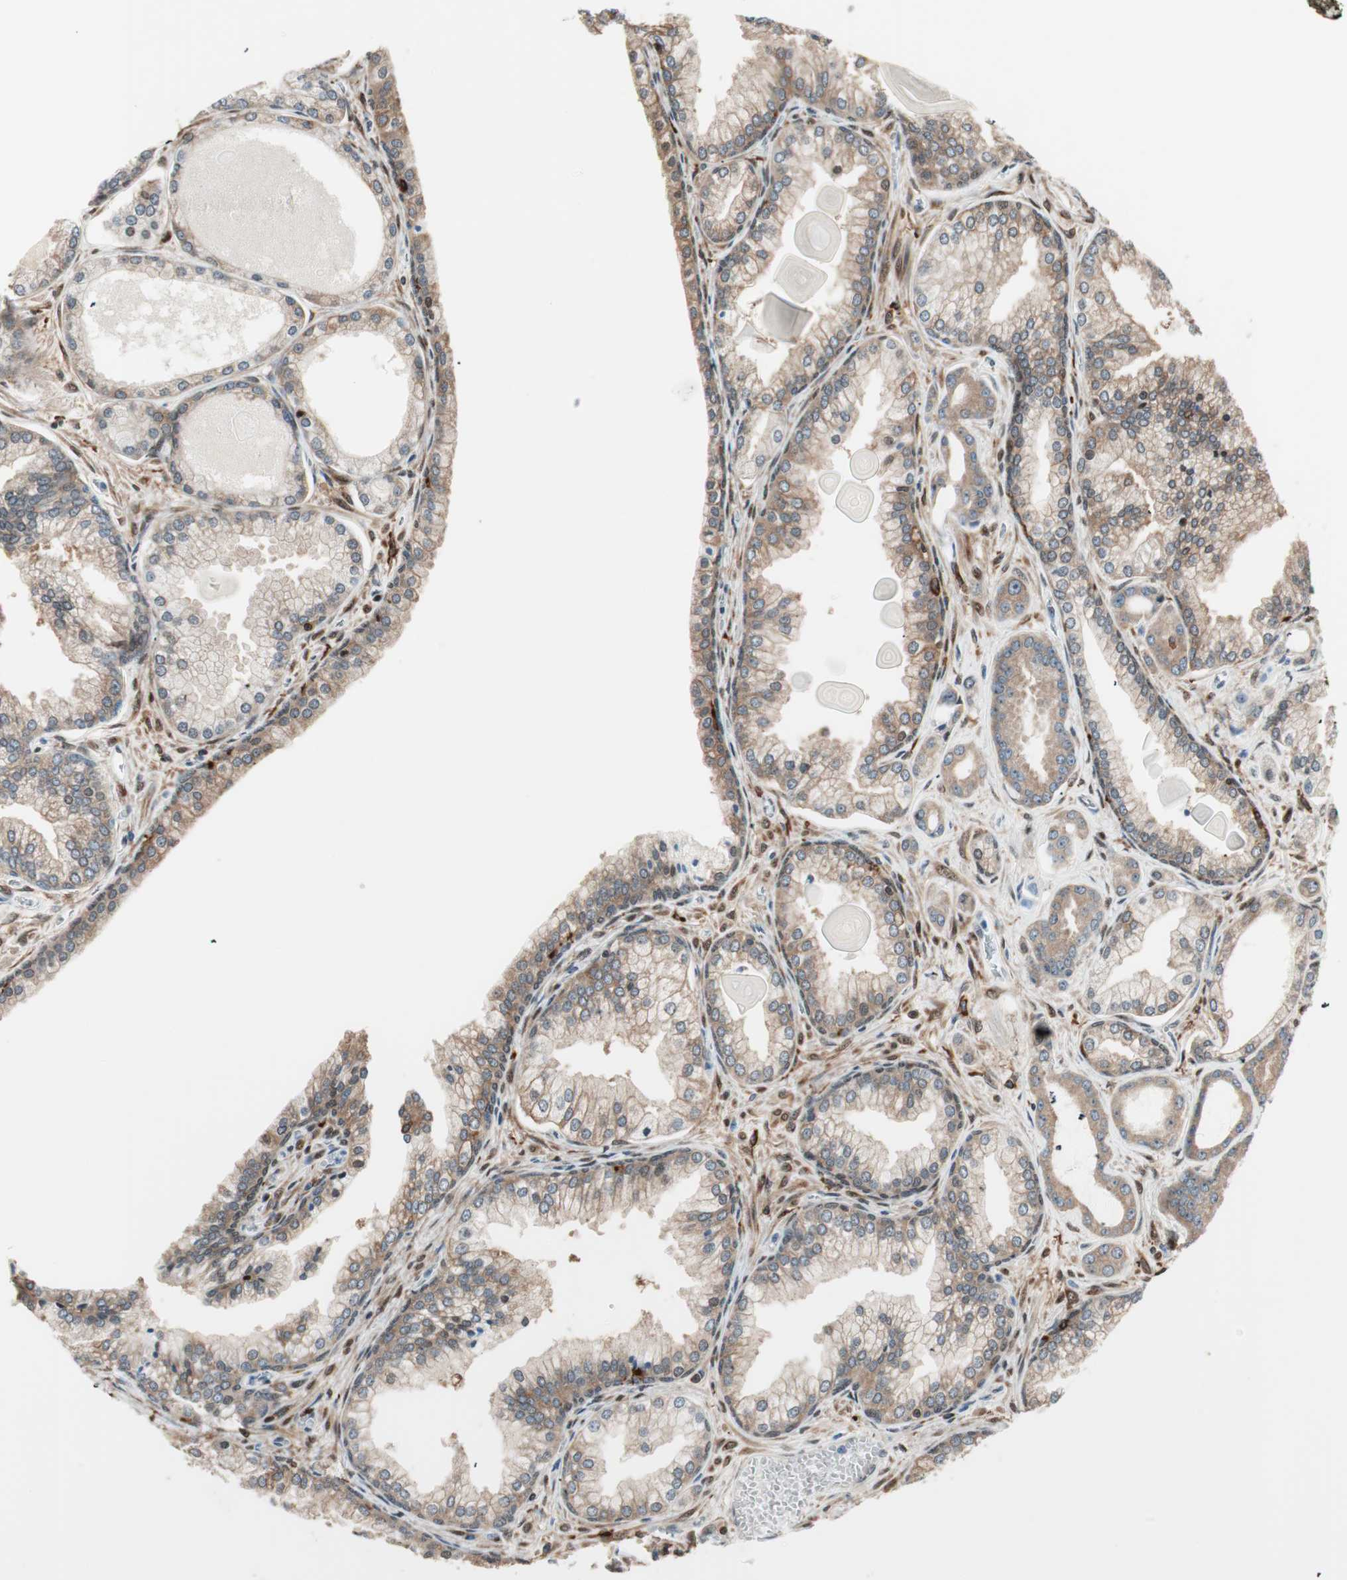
{"staining": {"intensity": "moderate", "quantity": ">75%", "location": "cytoplasmic/membranous"}, "tissue": "prostate cancer", "cell_type": "Tumor cells", "image_type": "cancer", "snomed": [{"axis": "morphology", "description": "Adenocarcinoma, Low grade"}, {"axis": "topography", "description": "Prostate"}], "caption": "Protein expression by IHC exhibits moderate cytoplasmic/membranous staining in about >75% of tumor cells in prostate cancer (low-grade adenocarcinoma).", "gene": "BIN1", "patient": {"sex": "male", "age": 59}}